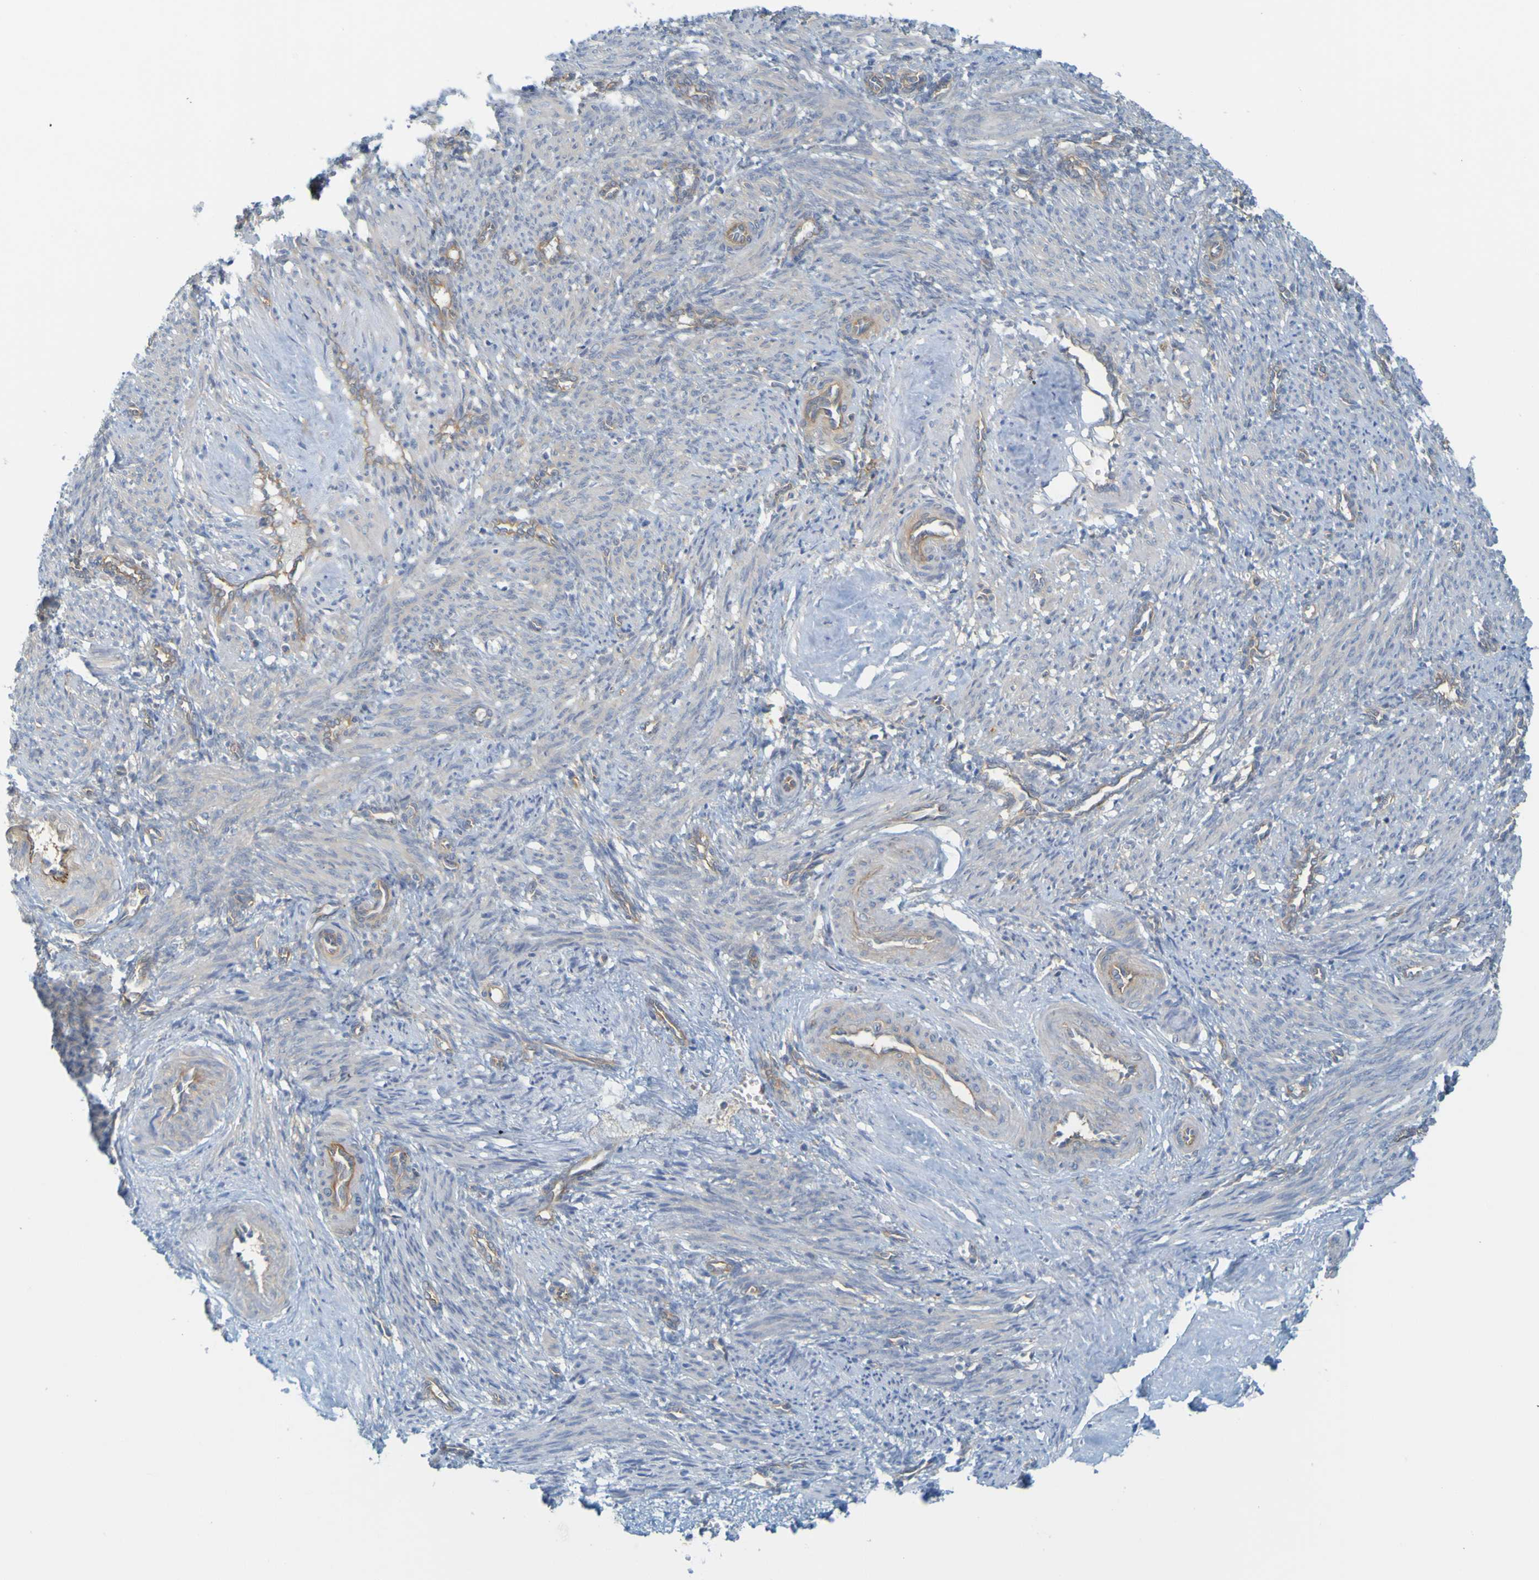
{"staining": {"intensity": "negative", "quantity": "none", "location": "none"}, "tissue": "smooth muscle", "cell_type": "Smooth muscle cells", "image_type": "normal", "snomed": [{"axis": "morphology", "description": "Normal tissue, NOS"}, {"axis": "topography", "description": "Endometrium"}], "caption": "The histopathology image displays no staining of smooth muscle cells in benign smooth muscle.", "gene": "APPL1", "patient": {"sex": "female", "age": 33}}